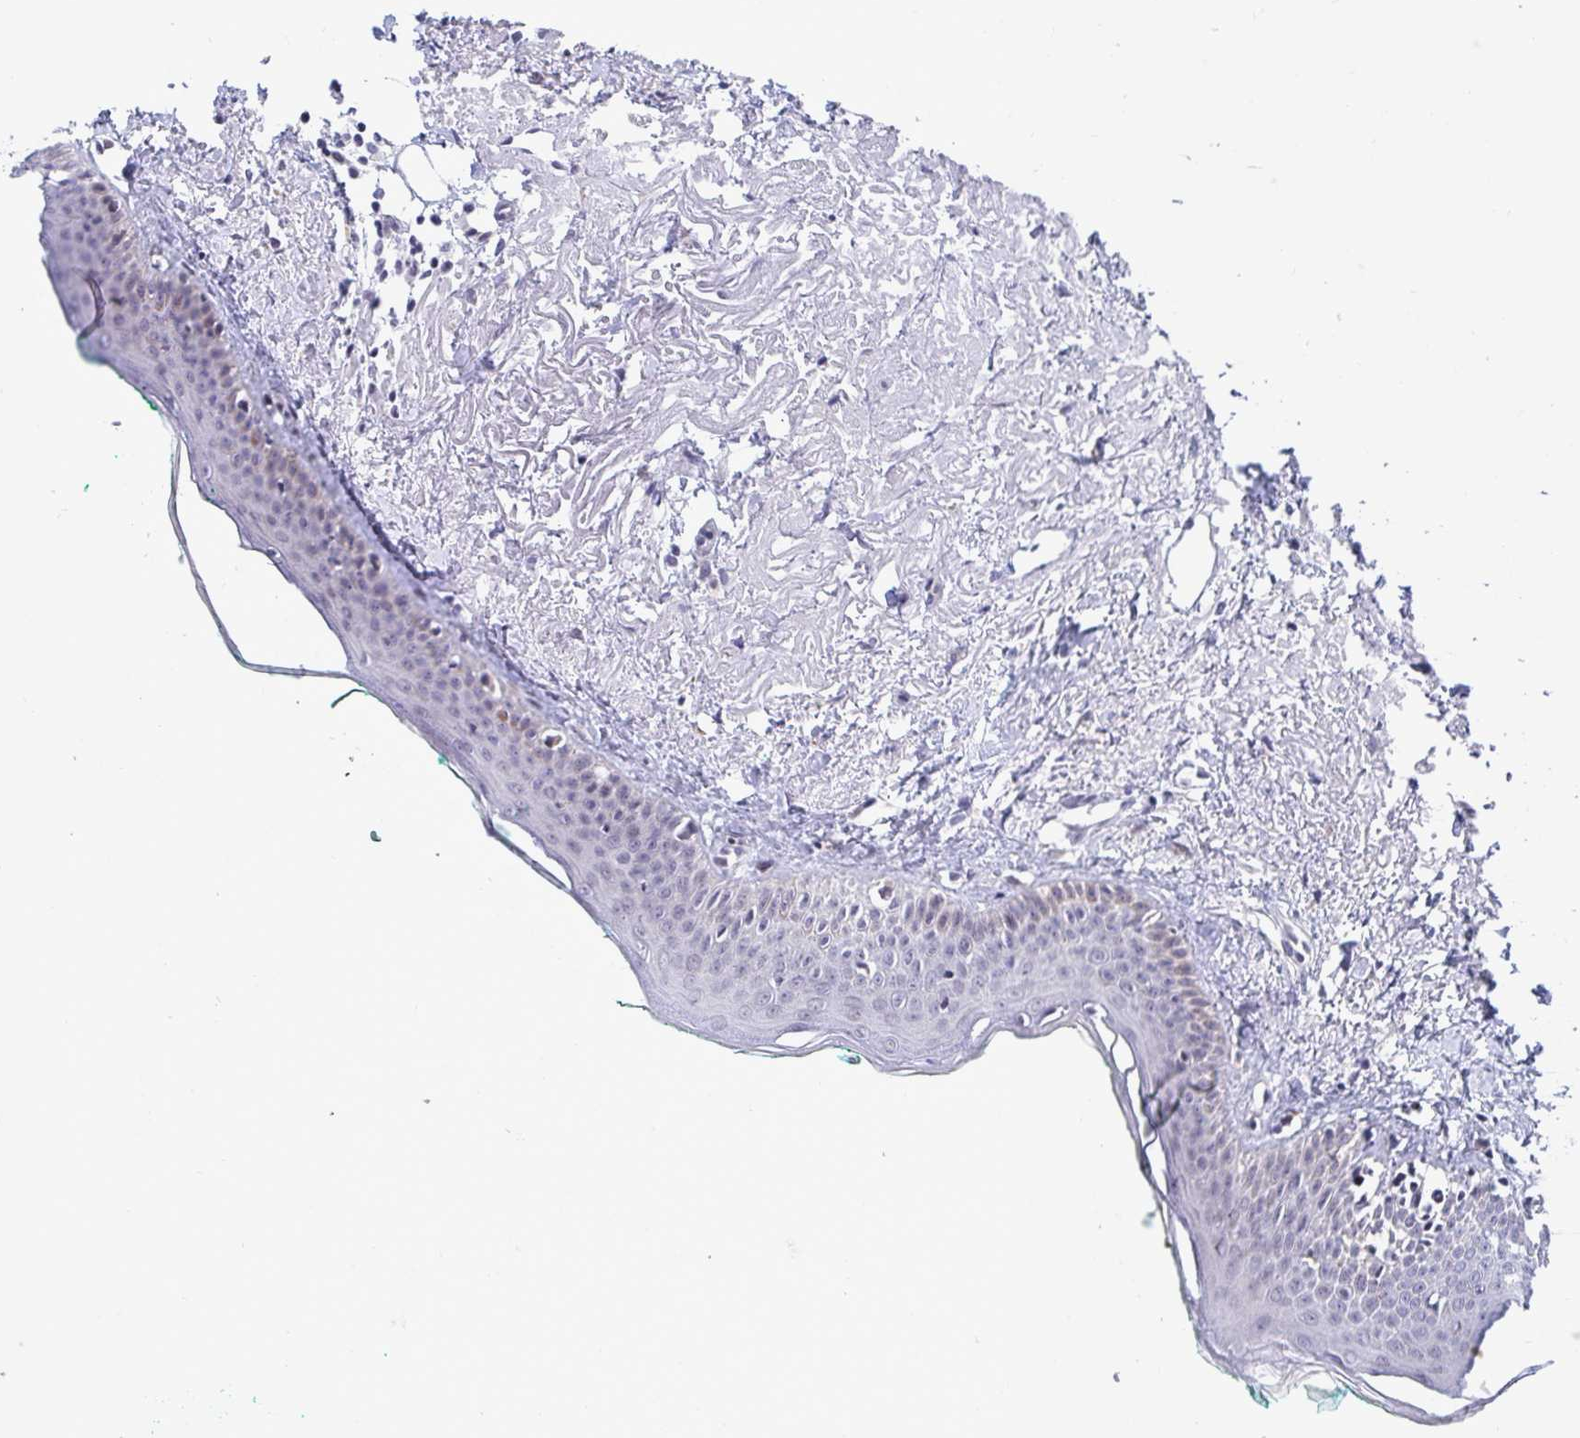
{"staining": {"intensity": "moderate", "quantity": "<25%", "location": "nuclear"}, "tissue": "oral mucosa", "cell_type": "Squamous epithelial cells", "image_type": "normal", "snomed": [{"axis": "morphology", "description": "Normal tissue, NOS"}, {"axis": "topography", "description": "Oral tissue"}], "caption": "This photomicrograph exhibits benign oral mucosa stained with IHC to label a protein in brown. The nuclear of squamous epithelial cells show moderate positivity for the protein. Nuclei are counter-stained blue.", "gene": "WDR72", "patient": {"sex": "female", "age": 70}}